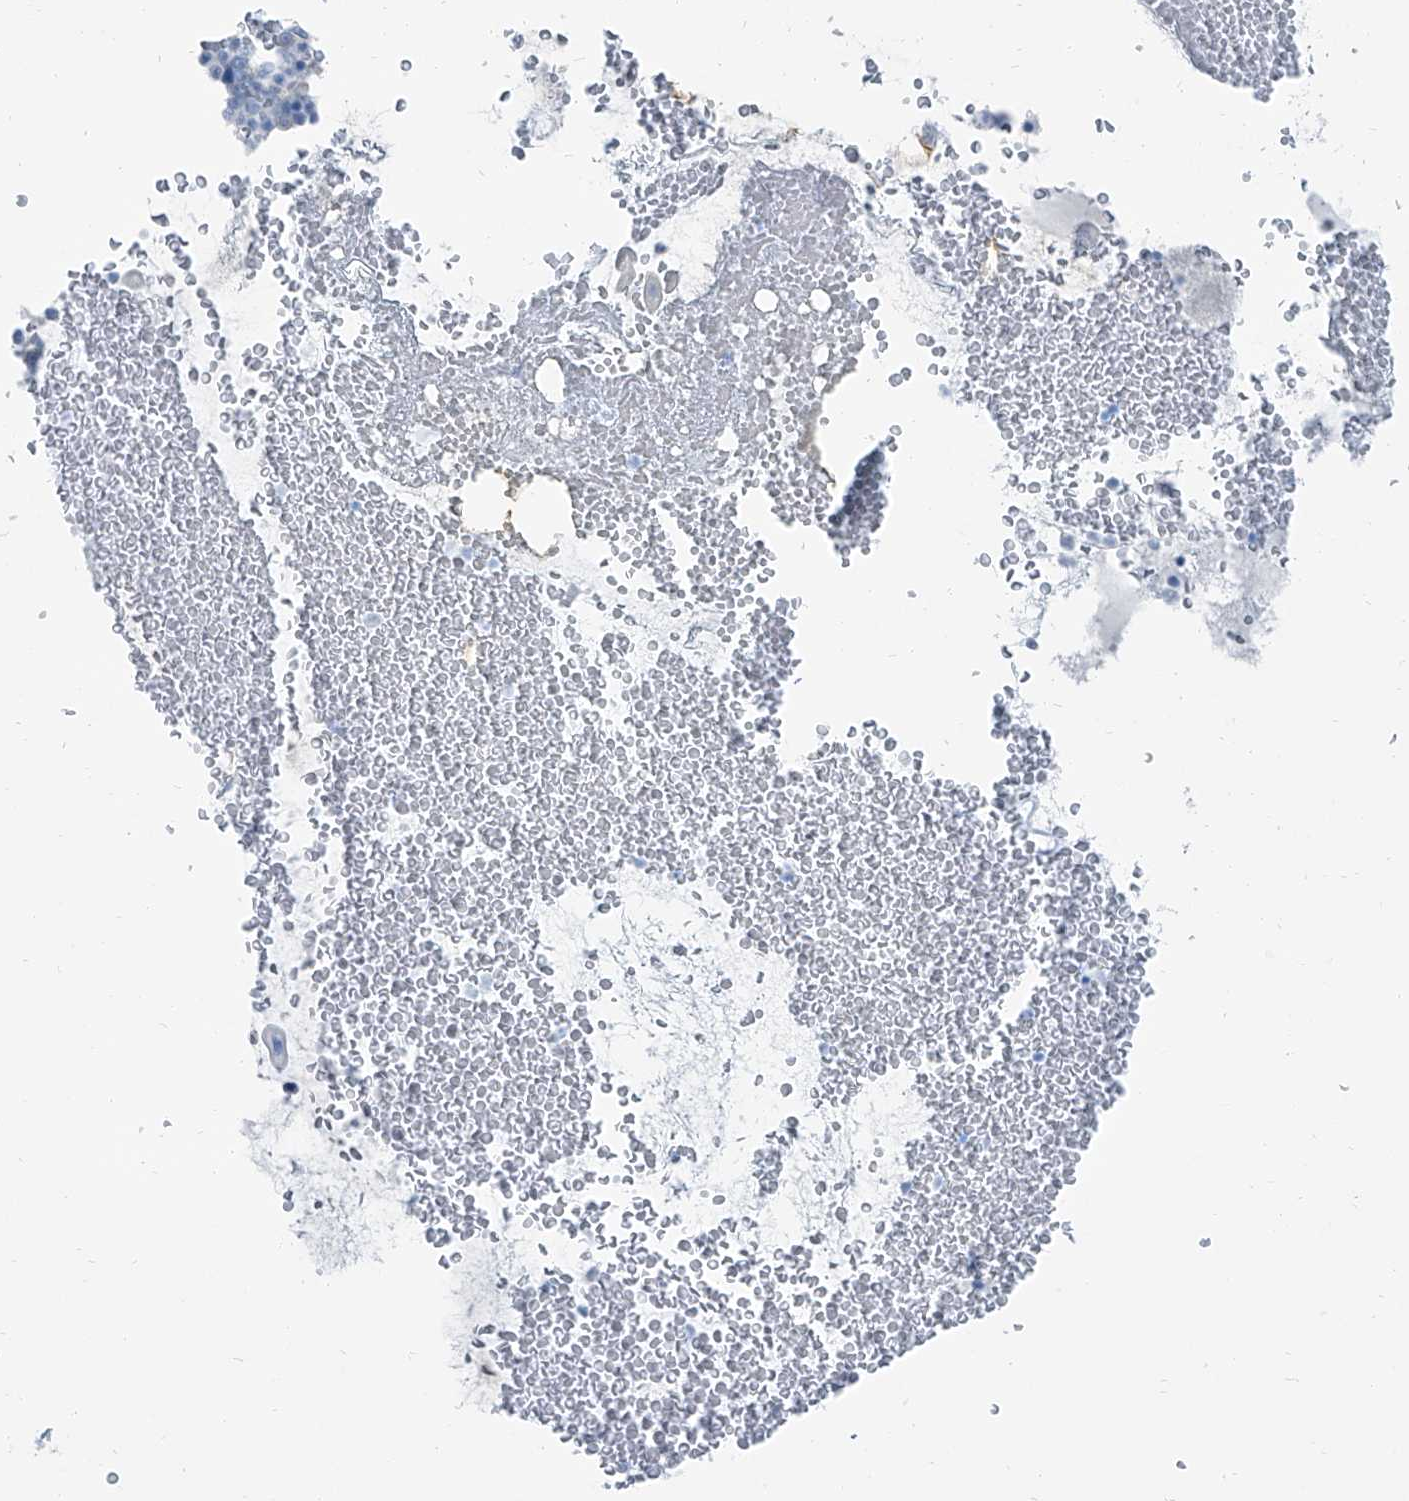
{"staining": {"intensity": "negative", "quantity": "none", "location": "none"}, "tissue": "bronchus", "cell_type": "Respiratory epithelial cells", "image_type": "normal", "snomed": [{"axis": "morphology", "description": "Normal tissue, NOS"}, {"axis": "morphology", "description": "Squamous cell carcinoma, NOS"}, {"axis": "topography", "description": "Lymph node"}, {"axis": "topography", "description": "Bronchus"}, {"axis": "topography", "description": "Lung"}], "caption": "Protein analysis of normal bronchus exhibits no significant expression in respiratory epithelial cells. (Immunohistochemistry, brightfield microscopy, high magnification).", "gene": "RGN", "patient": {"sex": "male", "age": 66}}